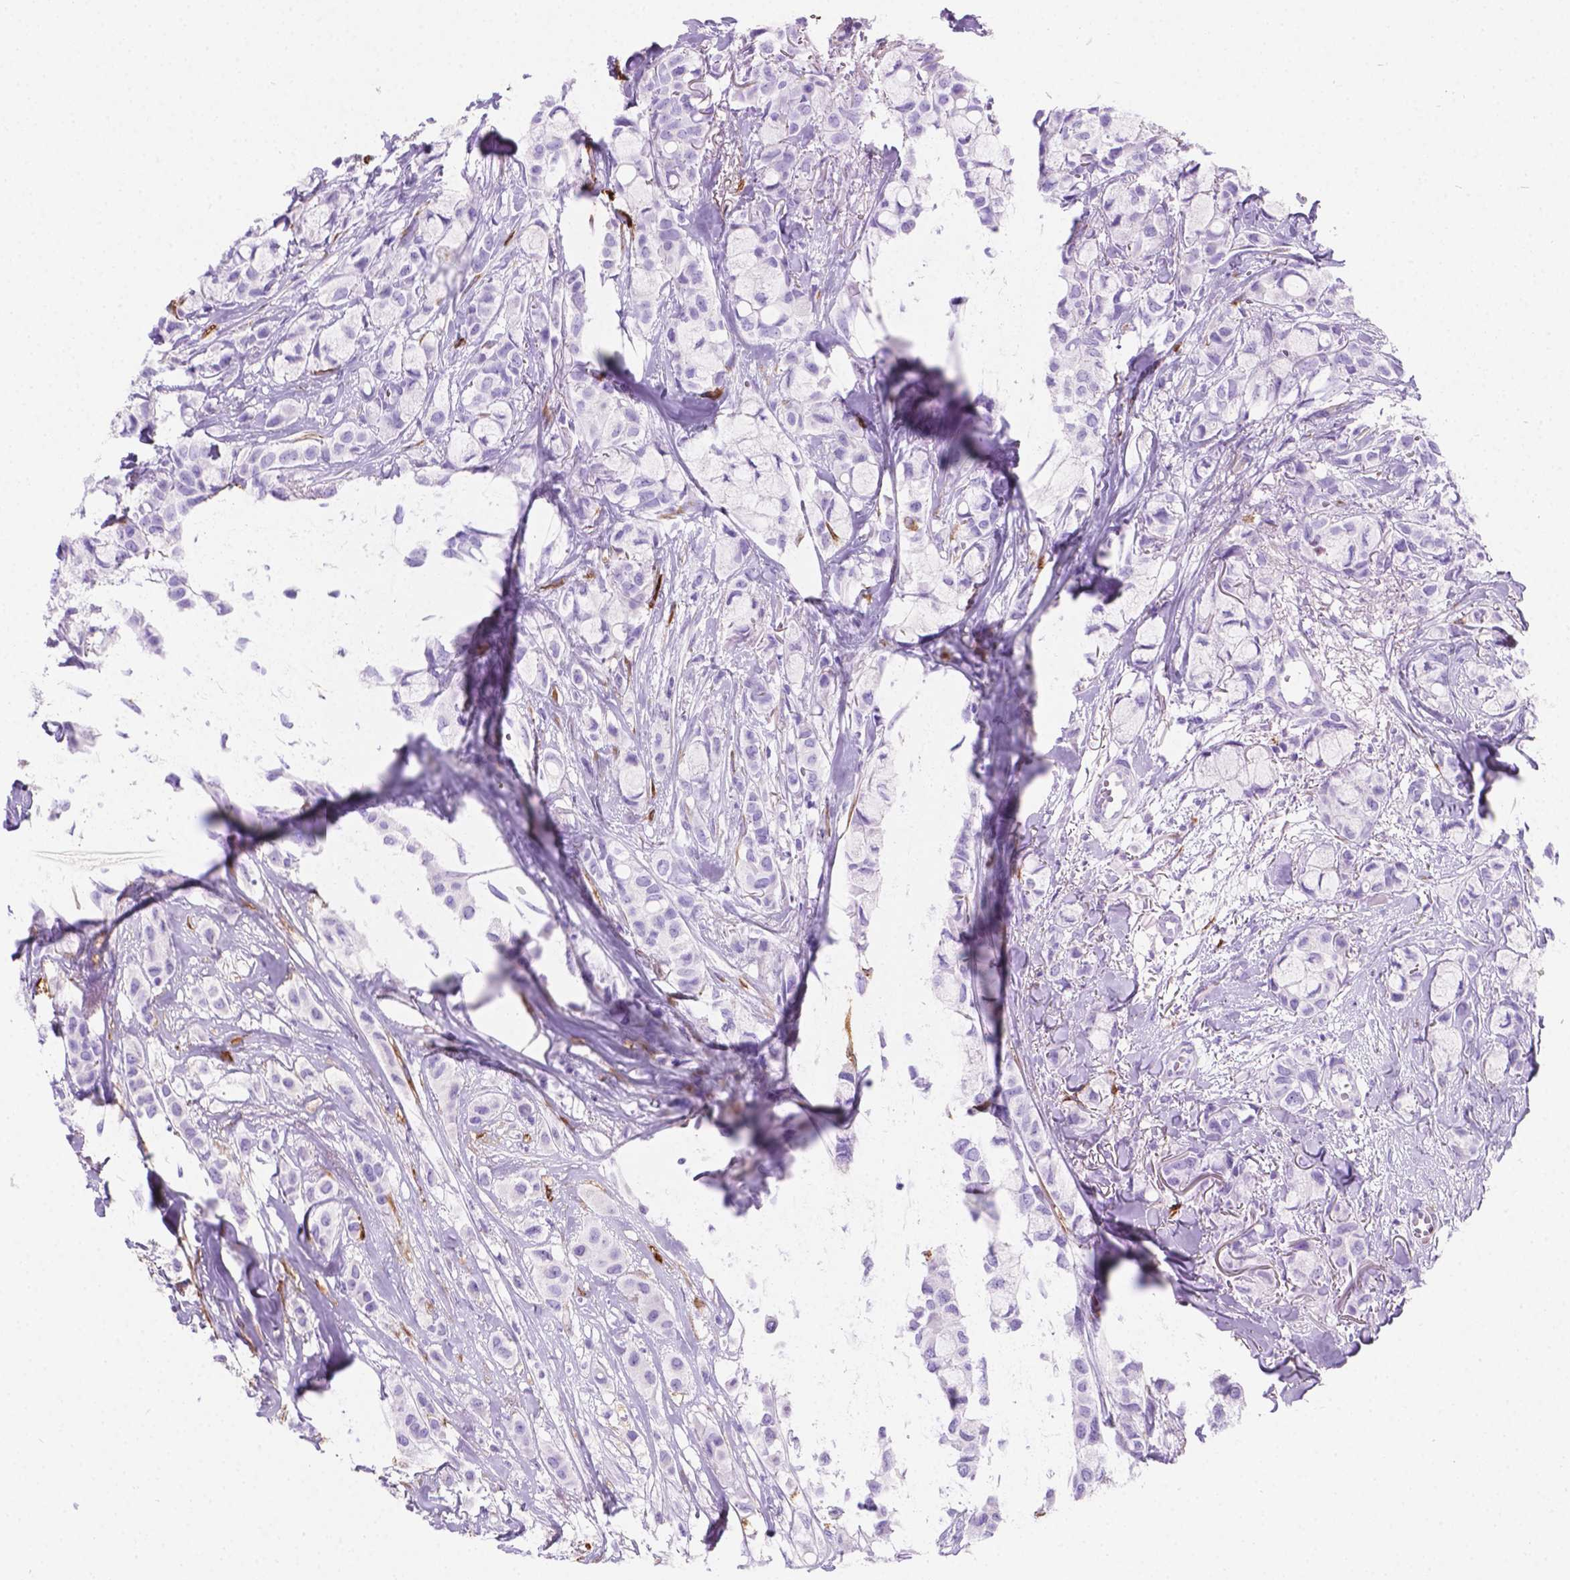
{"staining": {"intensity": "negative", "quantity": "none", "location": "none"}, "tissue": "breast cancer", "cell_type": "Tumor cells", "image_type": "cancer", "snomed": [{"axis": "morphology", "description": "Duct carcinoma"}, {"axis": "topography", "description": "Breast"}], "caption": "The micrograph exhibits no significant expression in tumor cells of infiltrating ductal carcinoma (breast). (DAB immunohistochemistry, high magnification).", "gene": "MACF1", "patient": {"sex": "female", "age": 85}}